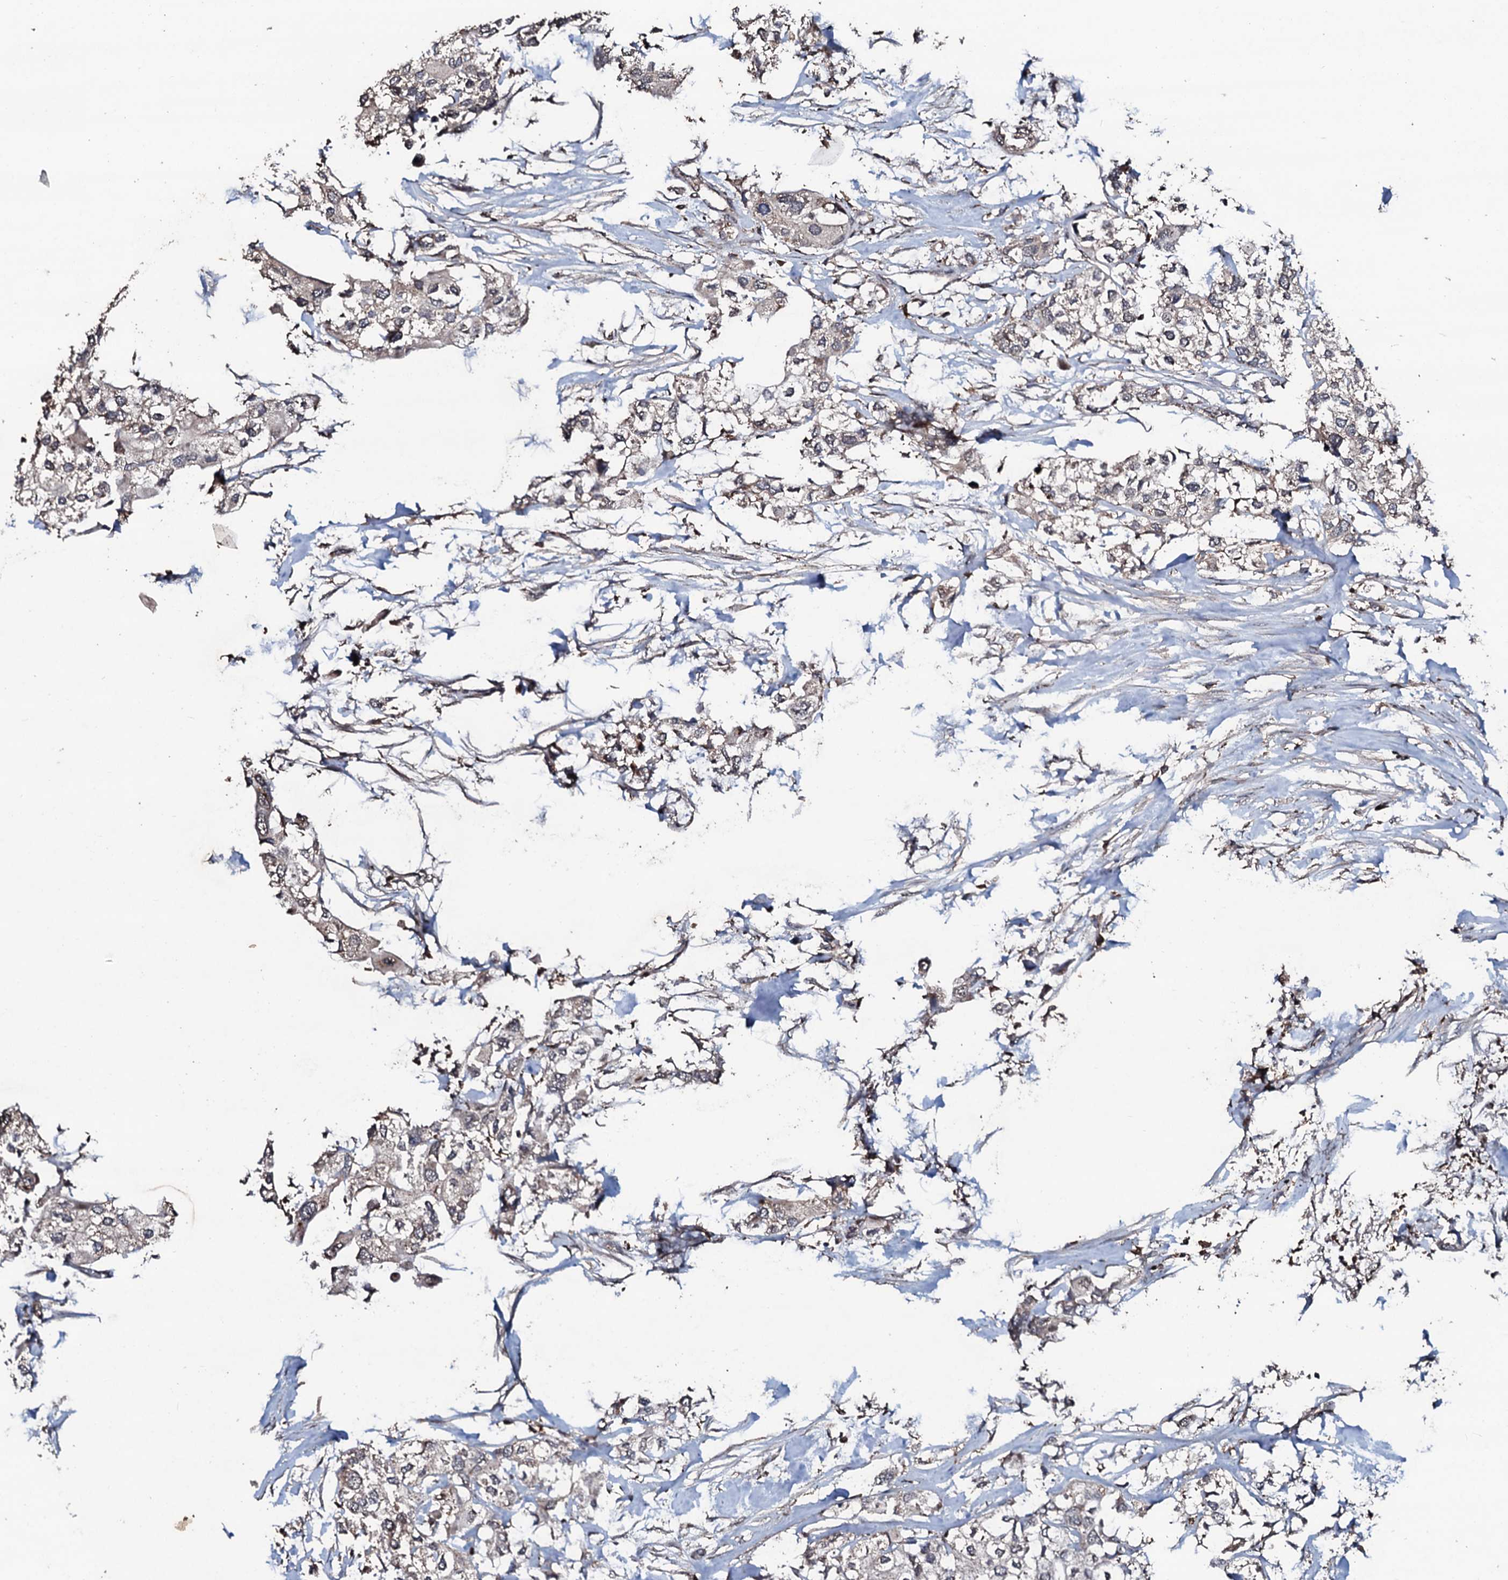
{"staining": {"intensity": "moderate", "quantity": "<25%", "location": "cytoplasmic/membranous"}, "tissue": "urothelial cancer", "cell_type": "Tumor cells", "image_type": "cancer", "snomed": [{"axis": "morphology", "description": "Urothelial carcinoma, High grade"}, {"axis": "topography", "description": "Urinary bladder"}], "caption": "This image displays immunohistochemistry (IHC) staining of human urothelial cancer, with low moderate cytoplasmic/membranous expression in approximately <25% of tumor cells.", "gene": "SDHAF2", "patient": {"sex": "male", "age": 64}}